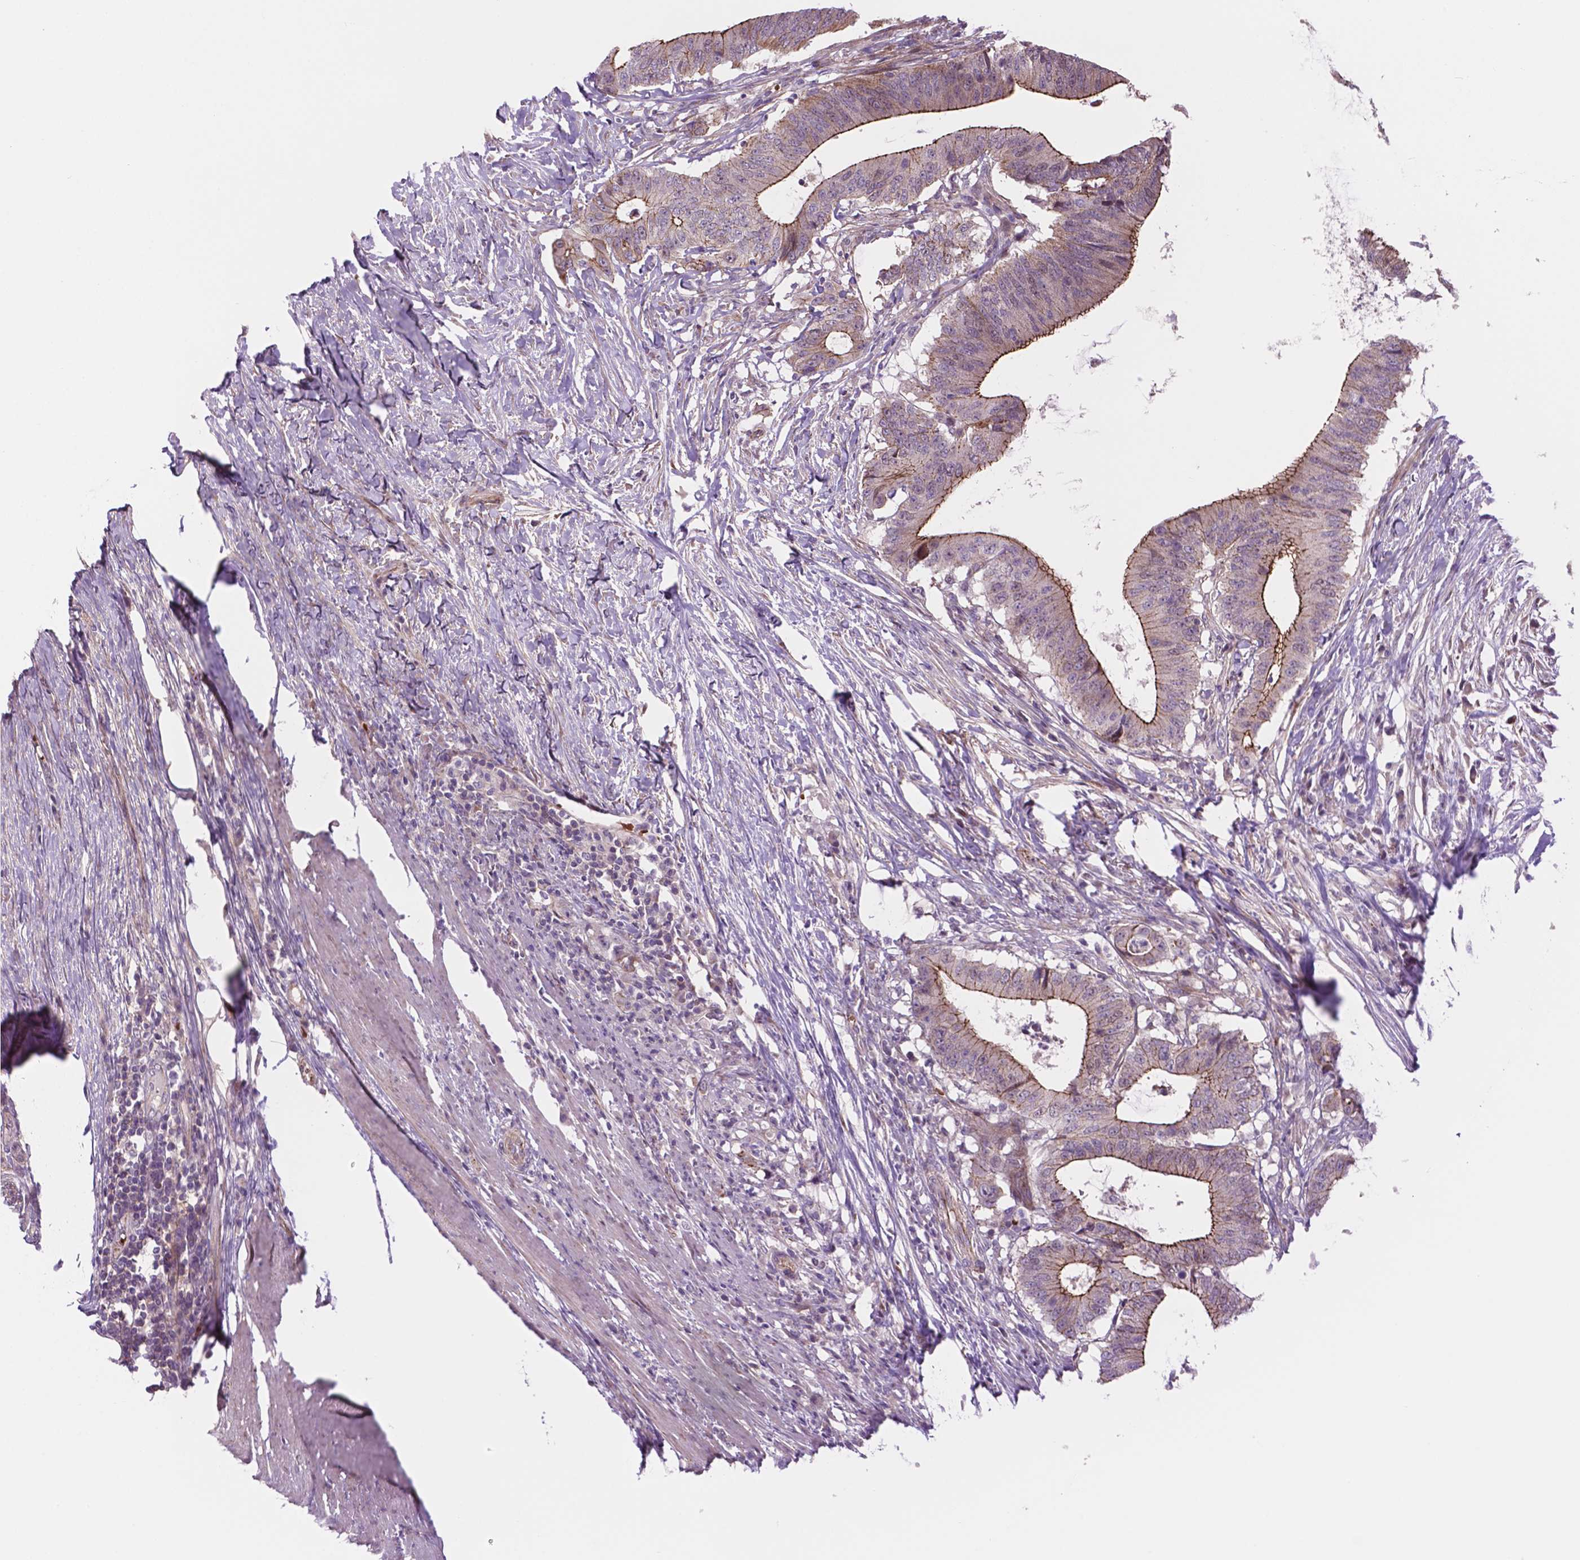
{"staining": {"intensity": "moderate", "quantity": ">75%", "location": "cytoplasmic/membranous"}, "tissue": "colorectal cancer", "cell_type": "Tumor cells", "image_type": "cancer", "snomed": [{"axis": "morphology", "description": "Adenocarcinoma, NOS"}, {"axis": "topography", "description": "Colon"}], "caption": "A high-resolution histopathology image shows immunohistochemistry (IHC) staining of colorectal cancer, which demonstrates moderate cytoplasmic/membranous positivity in approximately >75% of tumor cells.", "gene": "RND3", "patient": {"sex": "female", "age": 43}}